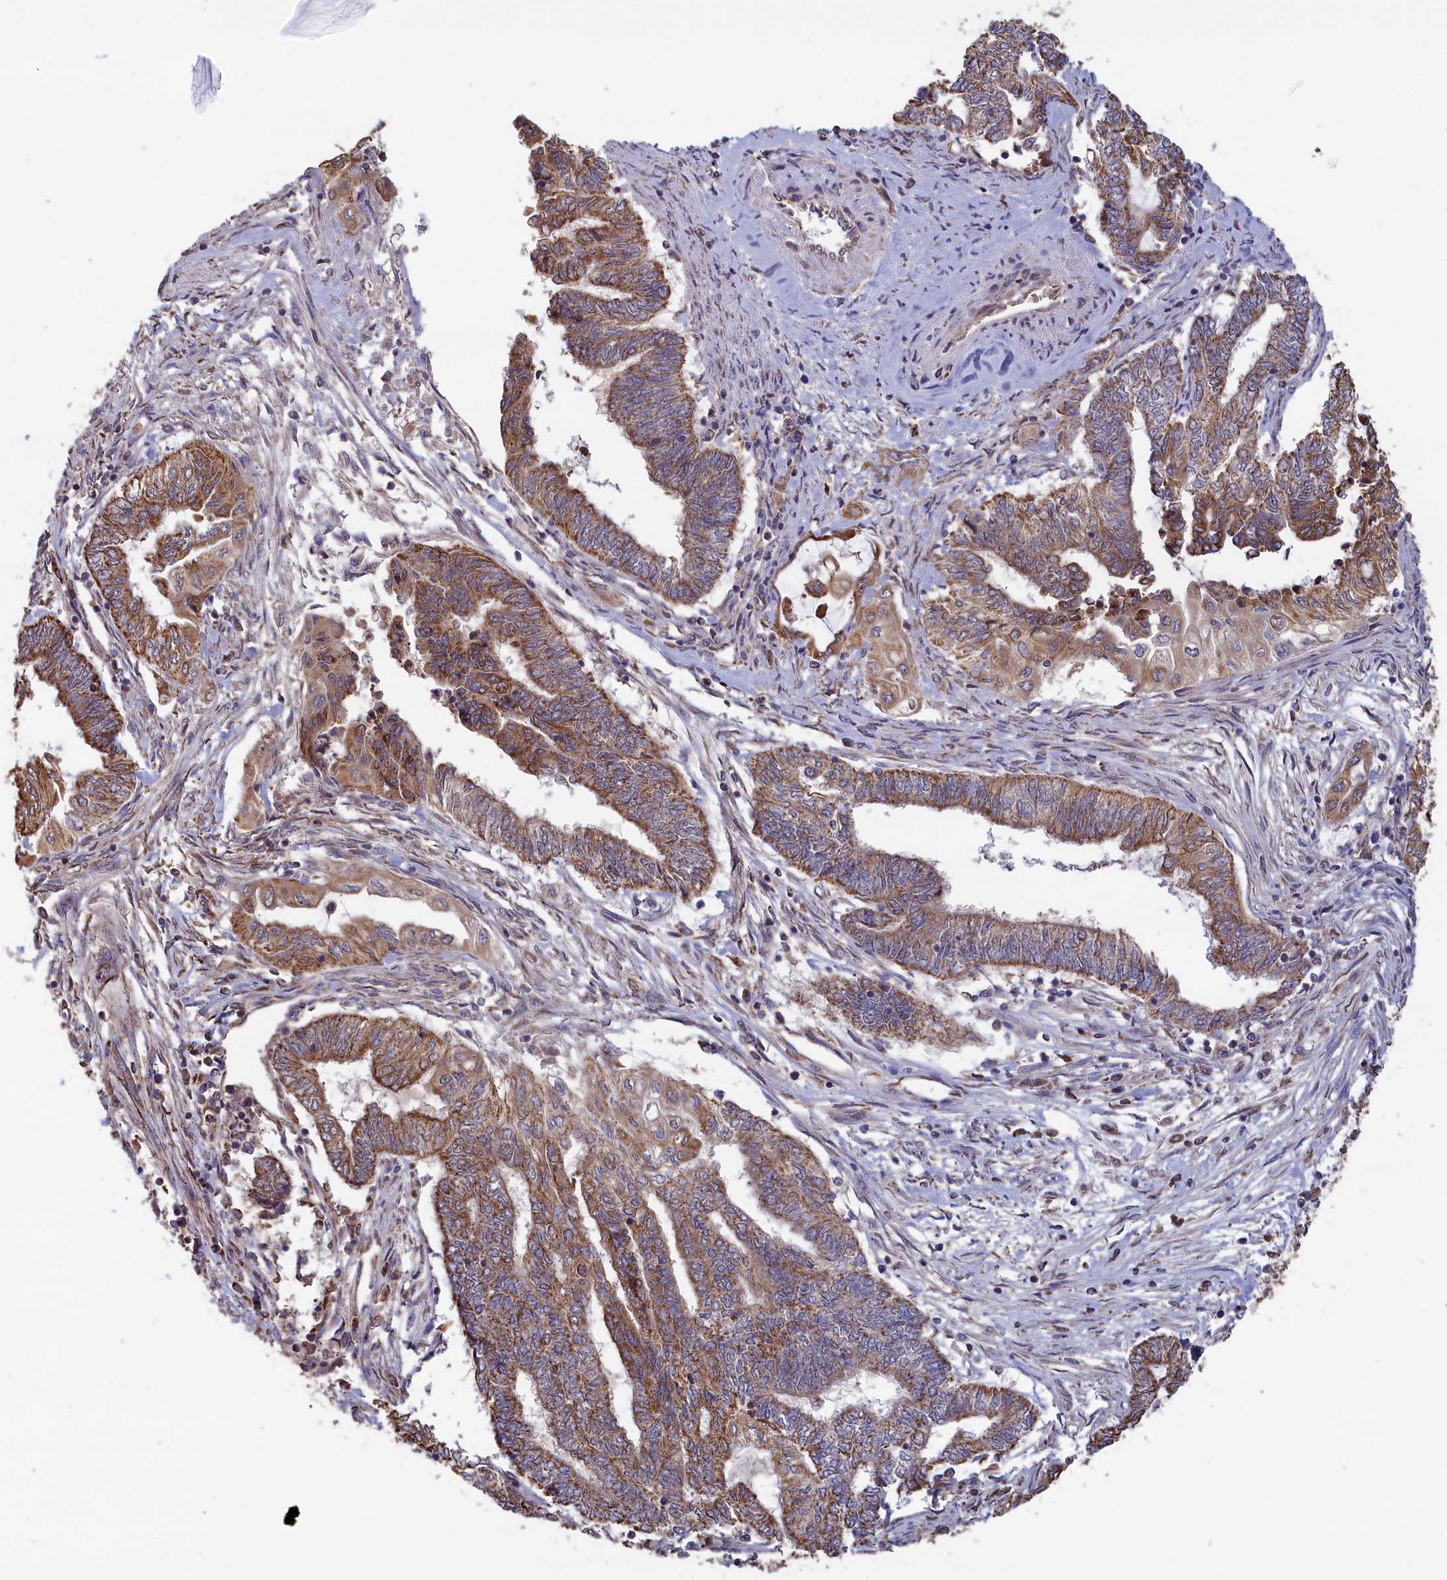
{"staining": {"intensity": "moderate", "quantity": "25%-75%", "location": "cytoplasmic/membranous"}, "tissue": "endometrial cancer", "cell_type": "Tumor cells", "image_type": "cancer", "snomed": [{"axis": "morphology", "description": "Adenocarcinoma, NOS"}, {"axis": "topography", "description": "Uterus"}, {"axis": "topography", "description": "Endometrium"}], "caption": "A photomicrograph of human endometrial cancer stained for a protein demonstrates moderate cytoplasmic/membranous brown staining in tumor cells.", "gene": "ZNF816", "patient": {"sex": "female", "age": 70}}